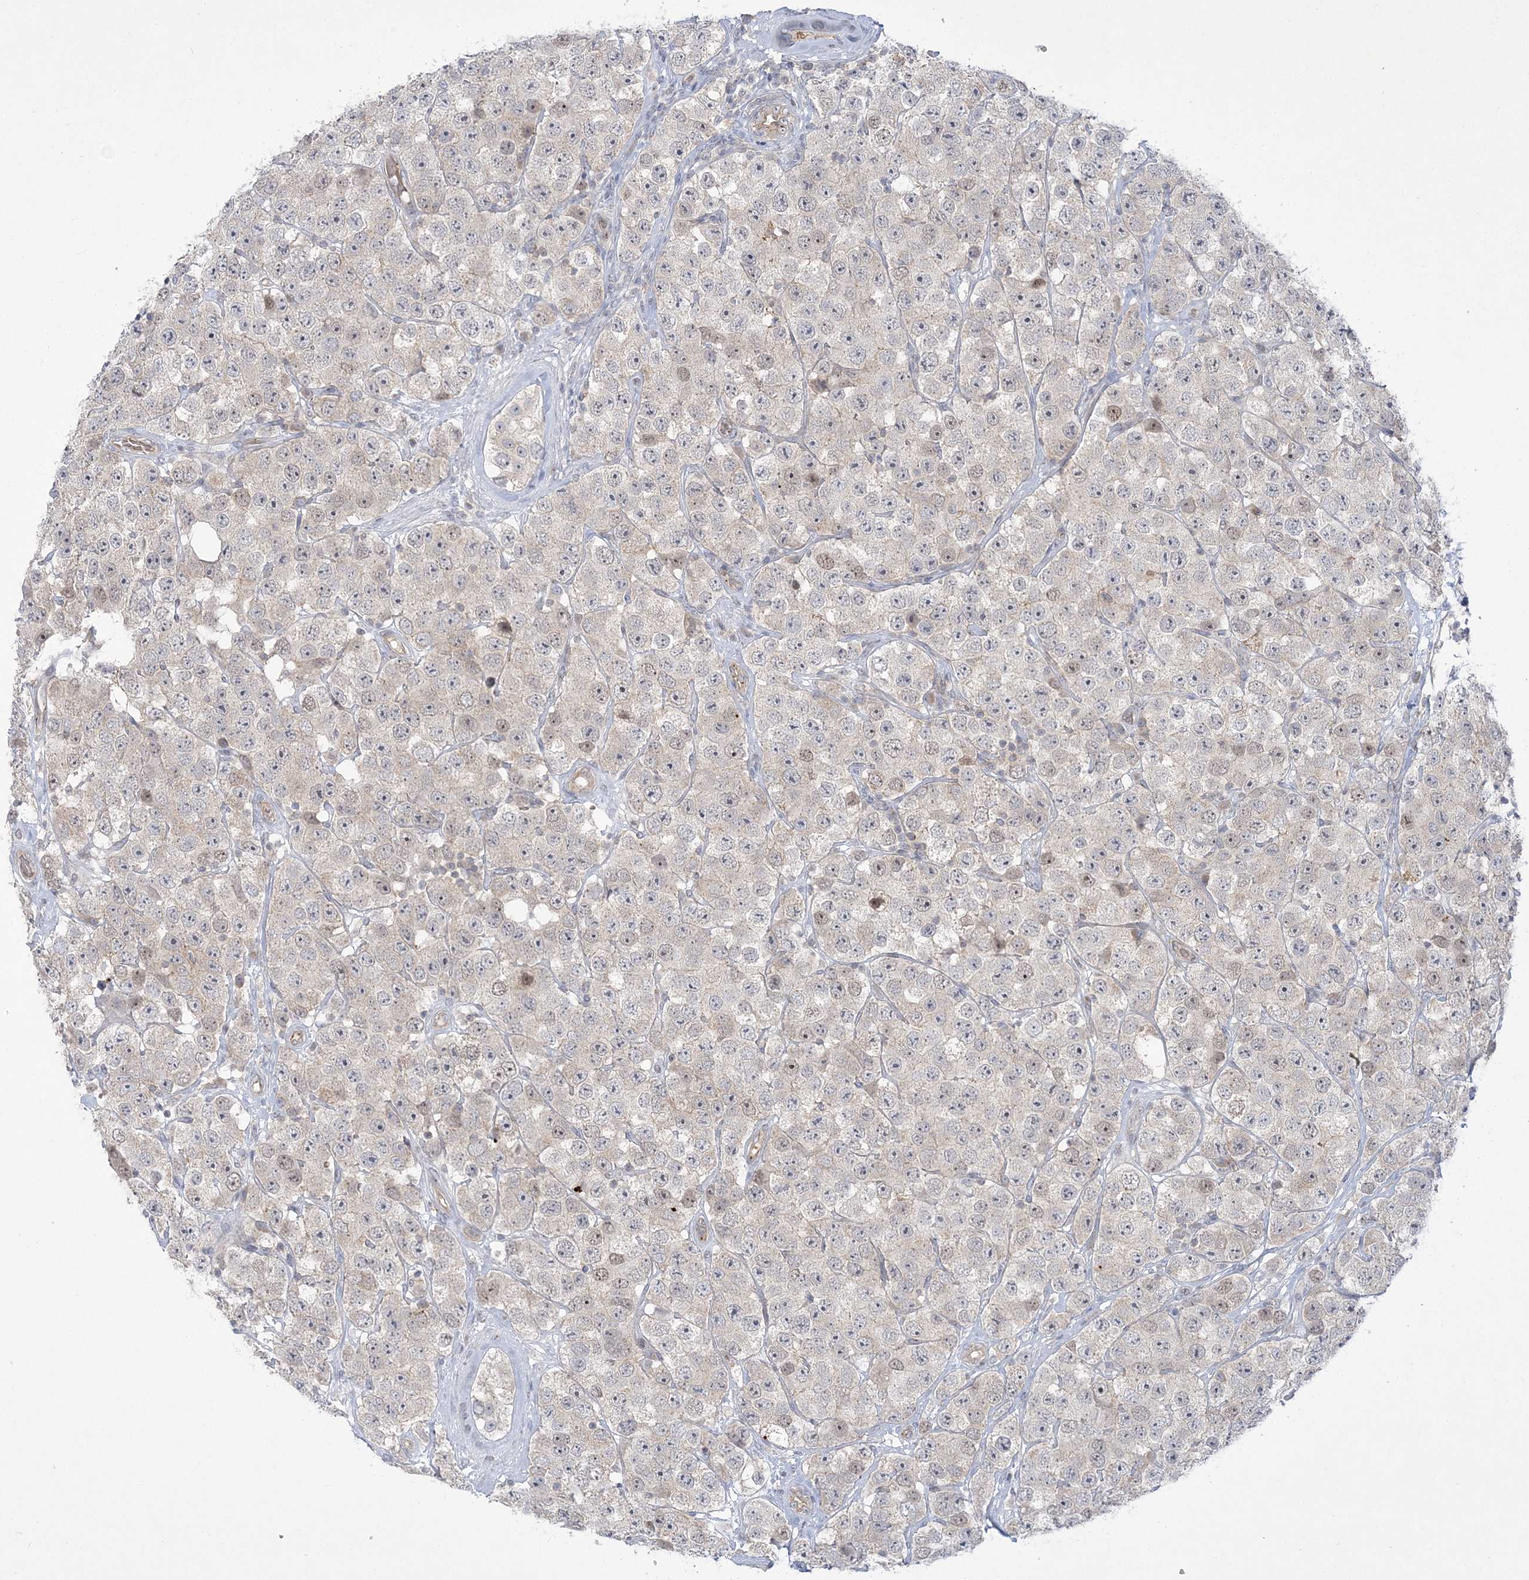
{"staining": {"intensity": "moderate", "quantity": "<25%", "location": "cytoplasmic/membranous,nuclear"}, "tissue": "testis cancer", "cell_type": "Tumor cells", "image_type": "cancer", "snomed": [{"axis": "morphology", "description": "Seminoma, NOS"}, {"axis": "topography", "description": "Testis"}], "caption": "Protein staining by IHC displays moderate cytoplasmic/membranous and nuclear expression in about <25% of tumor cells in testis cancer.", "gene": "ADAMTS12", "patient": {"sex": "male", "age": 28}}